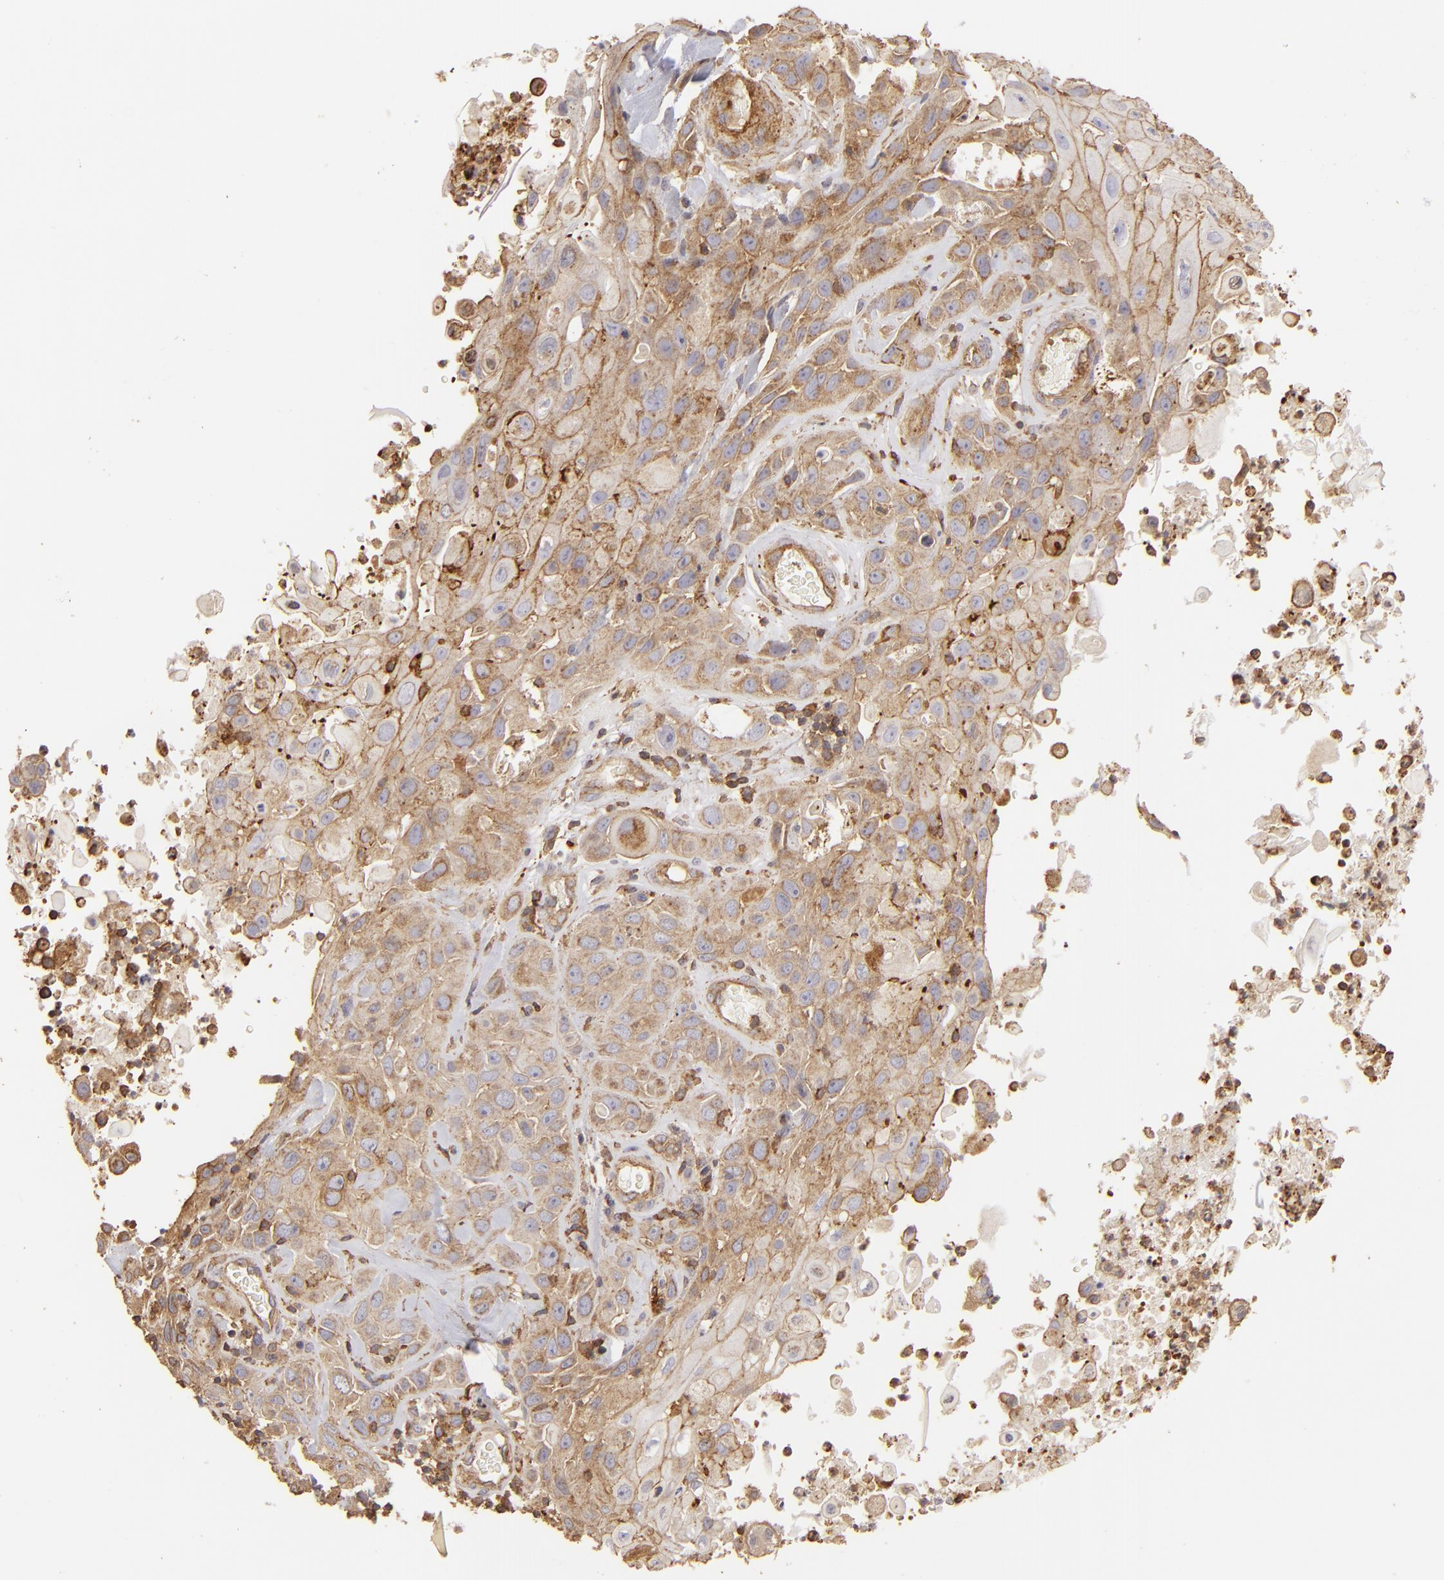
{"staining": {"intensity": "moderate", "quantity": ">75%", "location": "cytoplasmic/membranous"}, "tissue": "skin cancer", "cell_type": "Tumor cells", "image_type": "cancer", "snomed": [{"axis": "morphology", "description": "Squamous cell carcinoma, NOS"}, {"axis": "topography", "description": "Skin"}], "caption": "Human skin squamous cell carcinoma stained with a brown dye displays moderate cytoplasmic/membranous positive staining in about >75% of tumor cells.", "gene": "ACTB", "patient": {"sex": "male", "age": 84}}